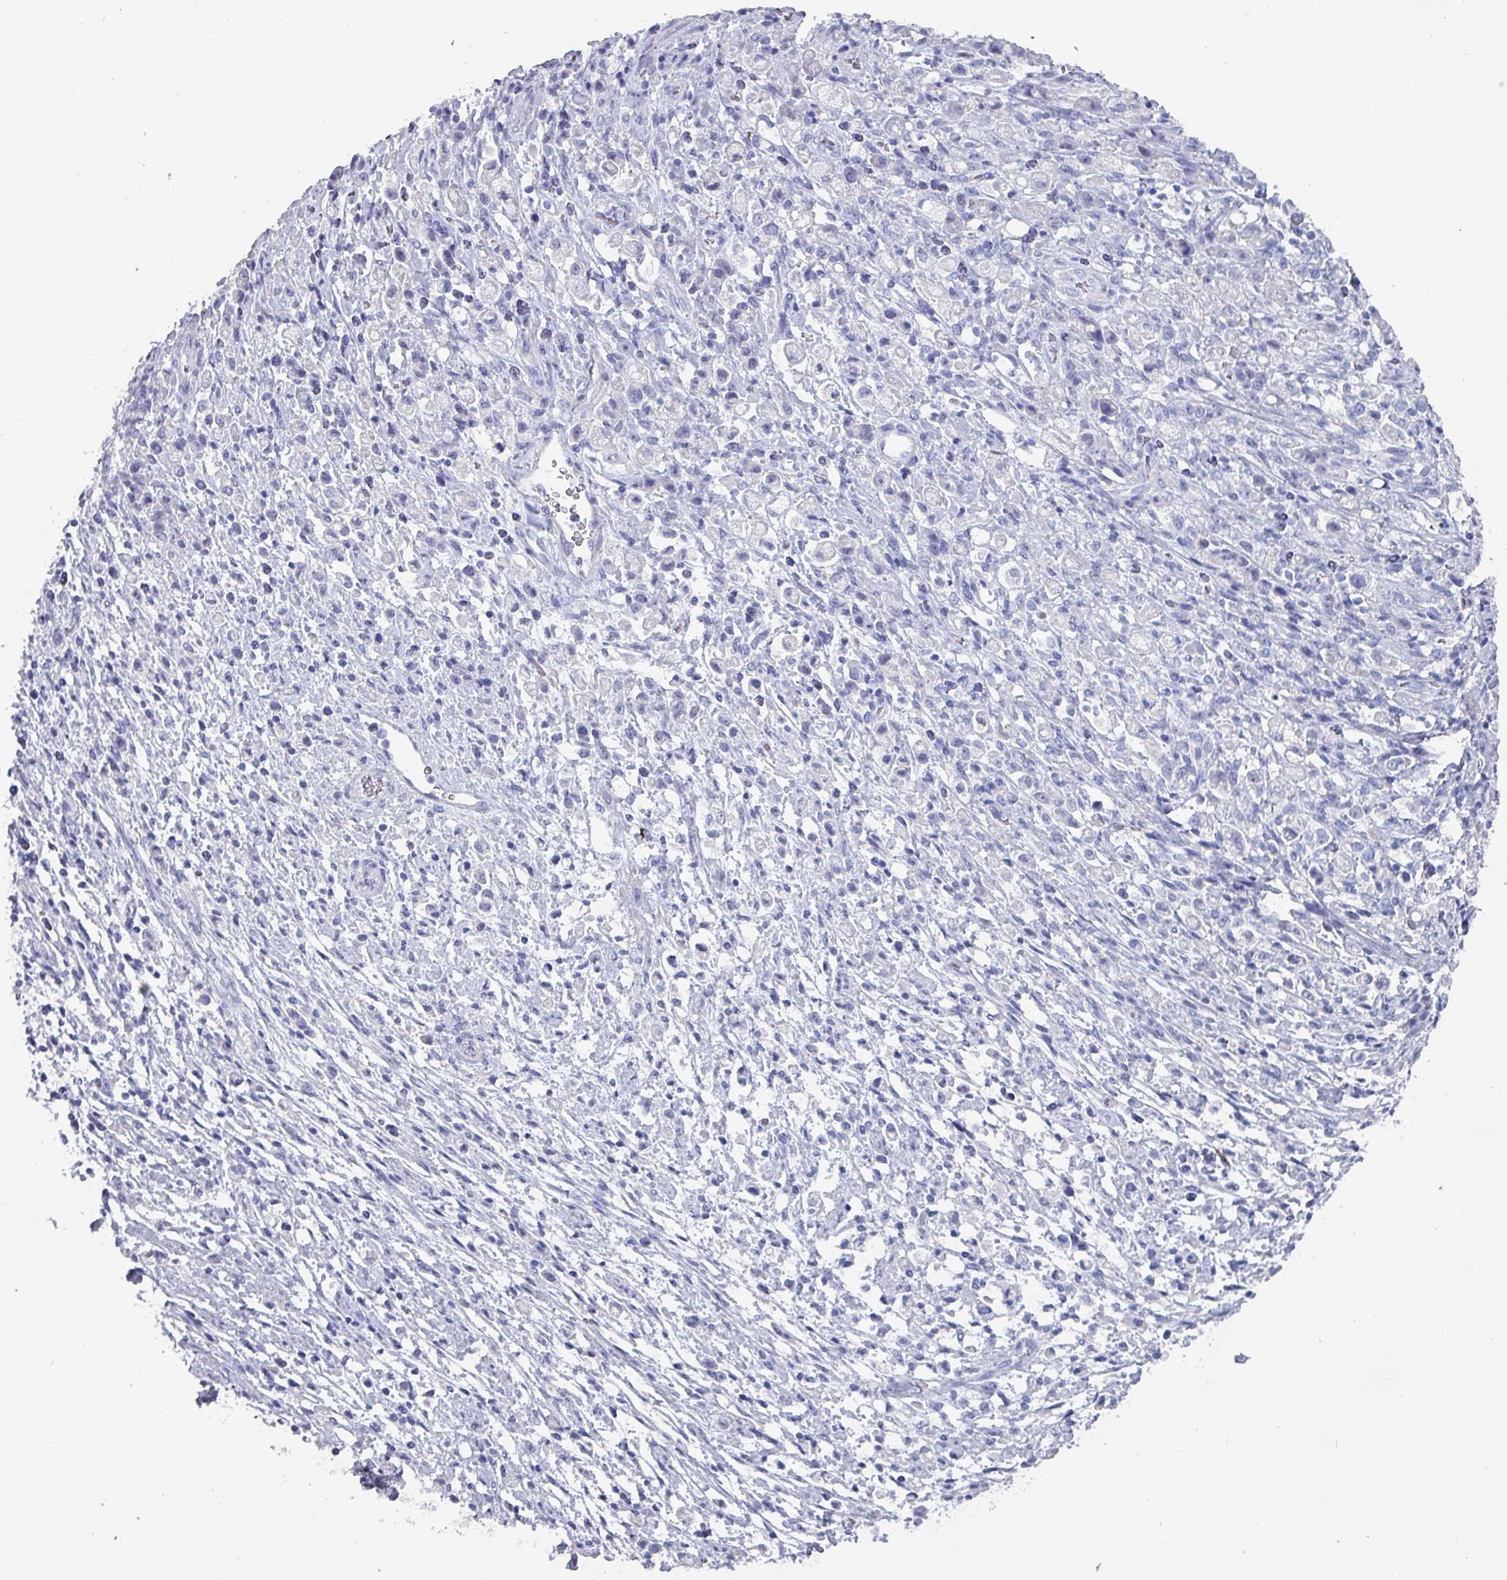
{"staining": {"intensity": "negative", "quantity": "none", "location": "none"}, "tissue": "stomach cancer", "cell_type": "Tumor cells", "image_type": "cancer", "snomed": [{"axis": "morphology", "description": "Adenocarcinoma, NOS"}, {"axis": "topography", "description": "Stomach"}], "caption": "The histopathology image shows no staining of tumor cells in stomach cancer.", "gene": "INS-IGF2", "patient": {"sex": "female", "age": 60}}